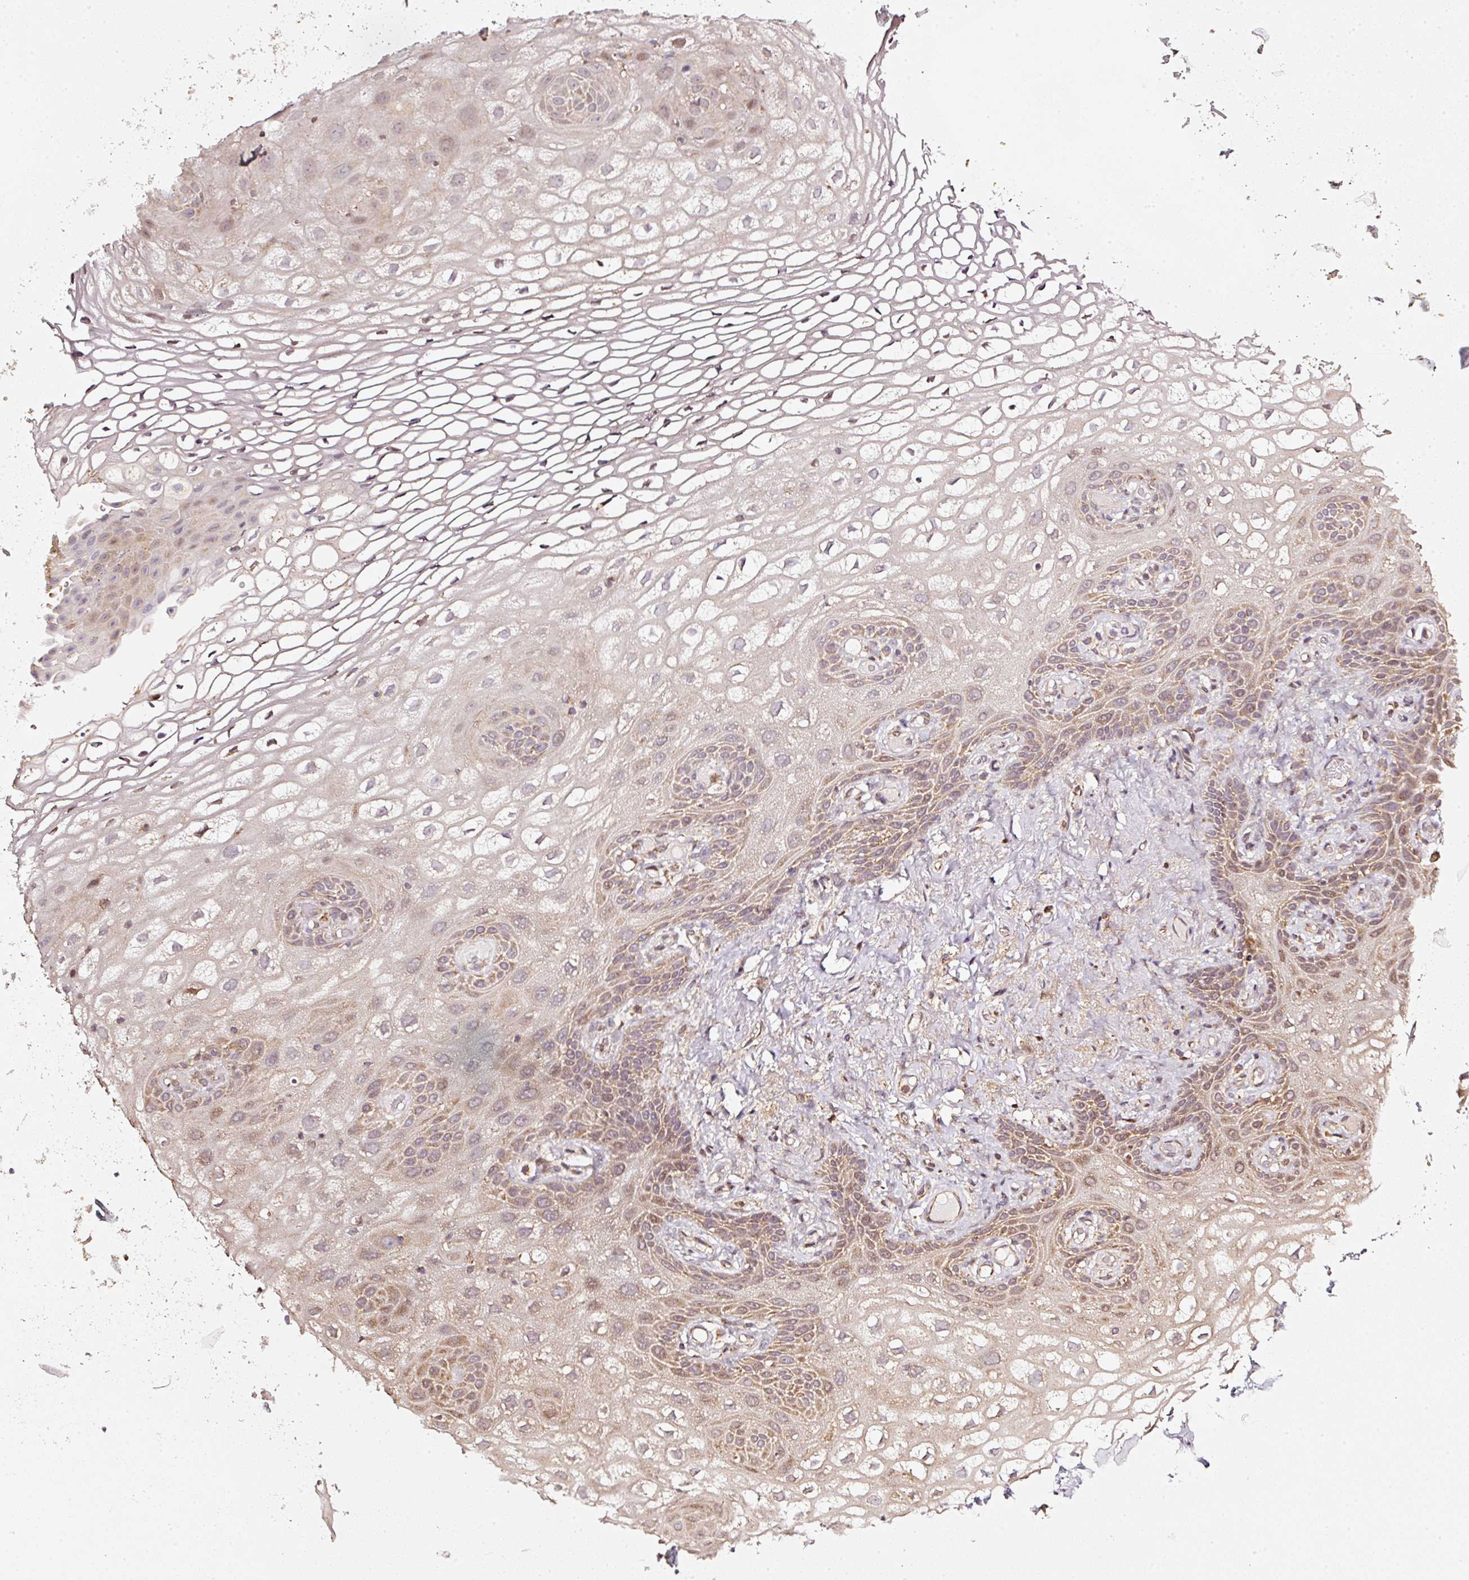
{"staining": {"intensity": "weak", "quantity": "25%-75%", "location": "cytoplasmic/membranous,nuclear"}, "tissue": "vagina", "cell_type": "Squamous epithelial cells", "image_type": "normal", "snomed": [{"axis": "morphology", "description": "Normal tissue, NOS"}, {"axis": "topography", "description": "Vagina"}, {"axis": "topography", "description": "Peripheral nerve tissue"}], "caption": "This histopathology image demonstrates immunohistochemistry staining of benign vagina, with low weak cytoplasmic/membranous,nuclear staining in about 25%-75% of squamous epithelial cells.", "gene": "RAB35", "patient": {"sex": "female", "age": 71}}